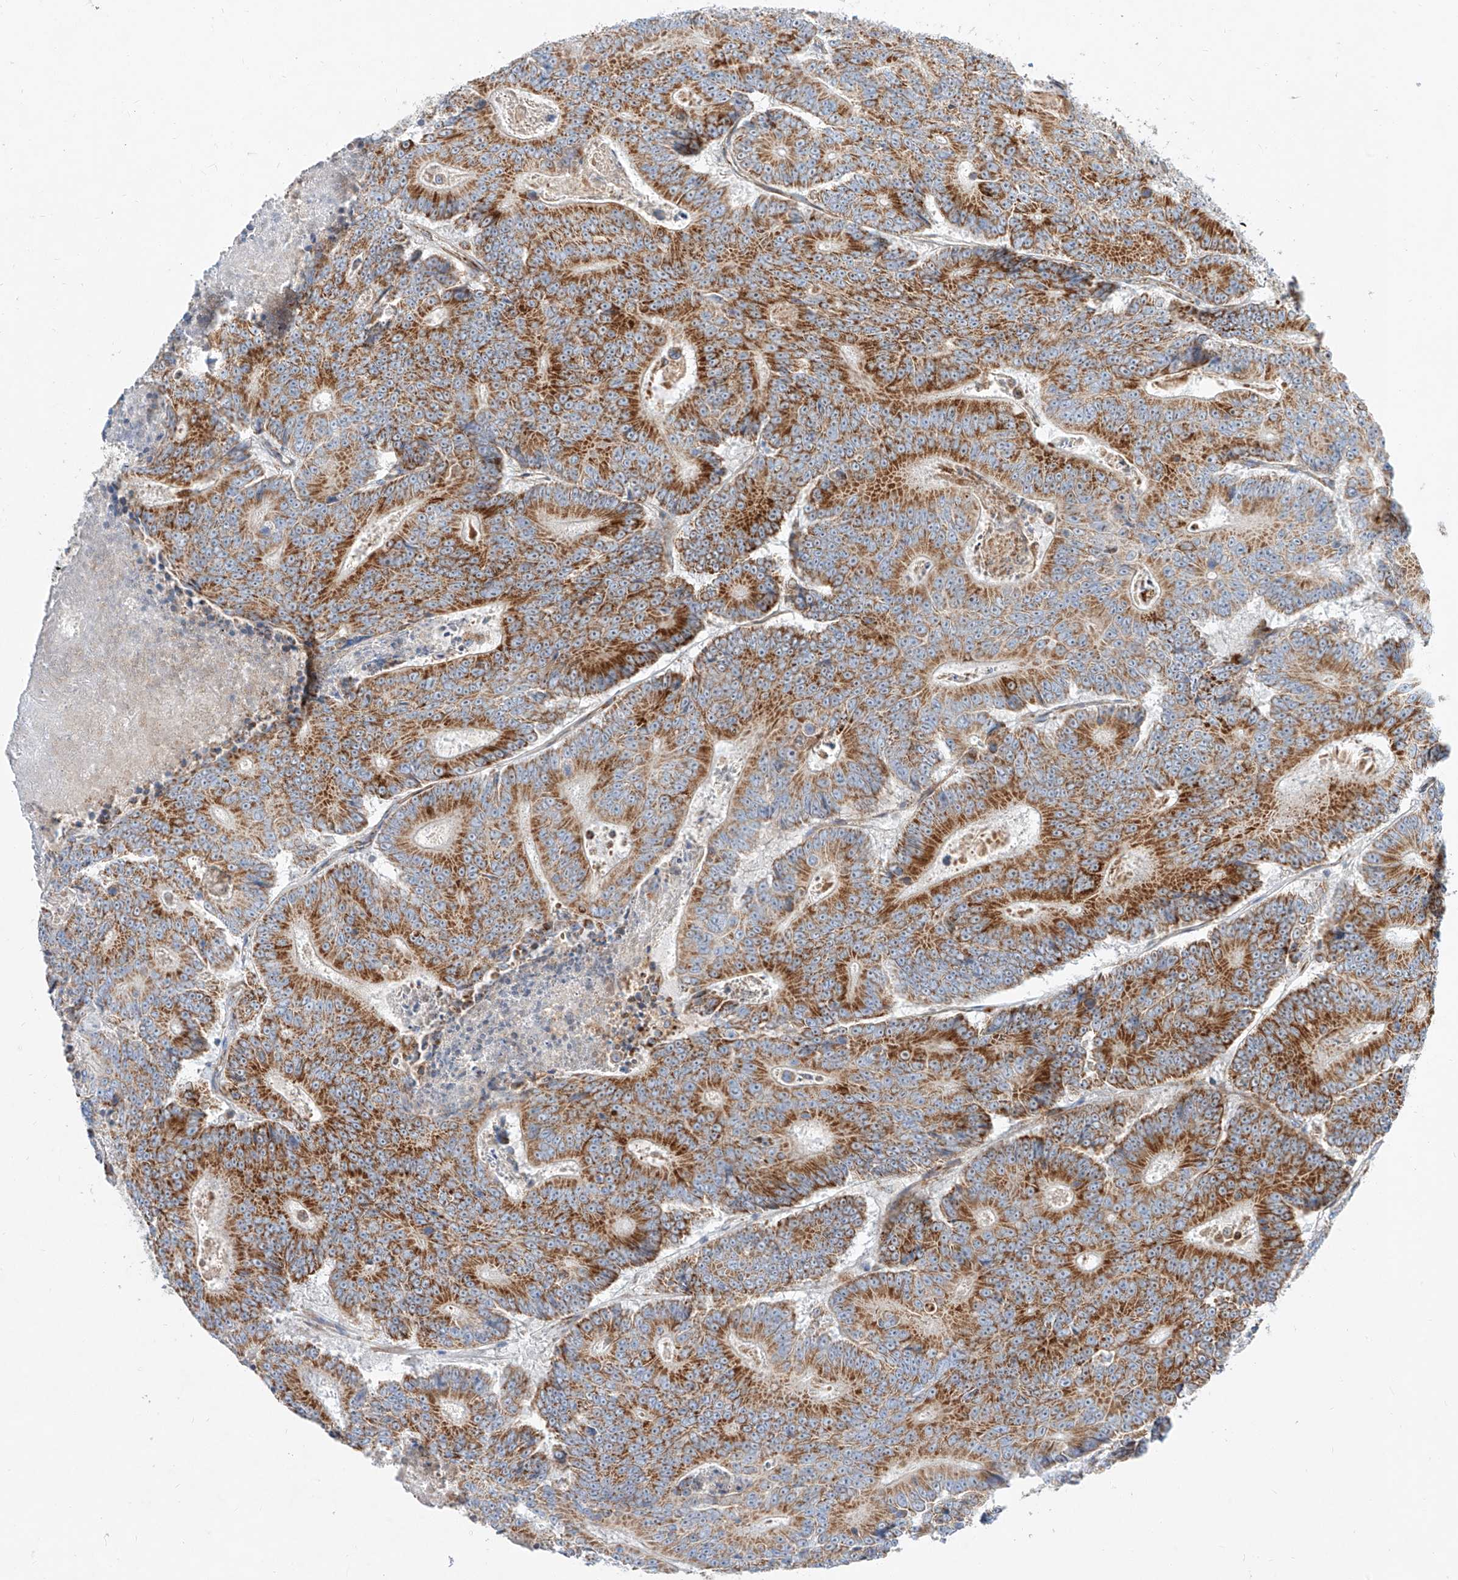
{"staining": {"intensity": "strong", "quantity": ">75%", "location": "cytoplasmic/membranous"}, "tissue": "colorectal cancer", "cell_type": "Tumor cells", "image_type": "cancer", "snomed": [{"axis": "morphology", "description": "Adenocarcinoma, NOS"}, {"axis": "topography", "description": "Colon"}], "caption": "Tumor cells demonstrate high levels of strong cytoplasmic/membranous staining in approximately >75% of cells in human colorectal adenocarcinoma.", "gene": "CST9", "patient": {"sex": "male", "age": 83}}